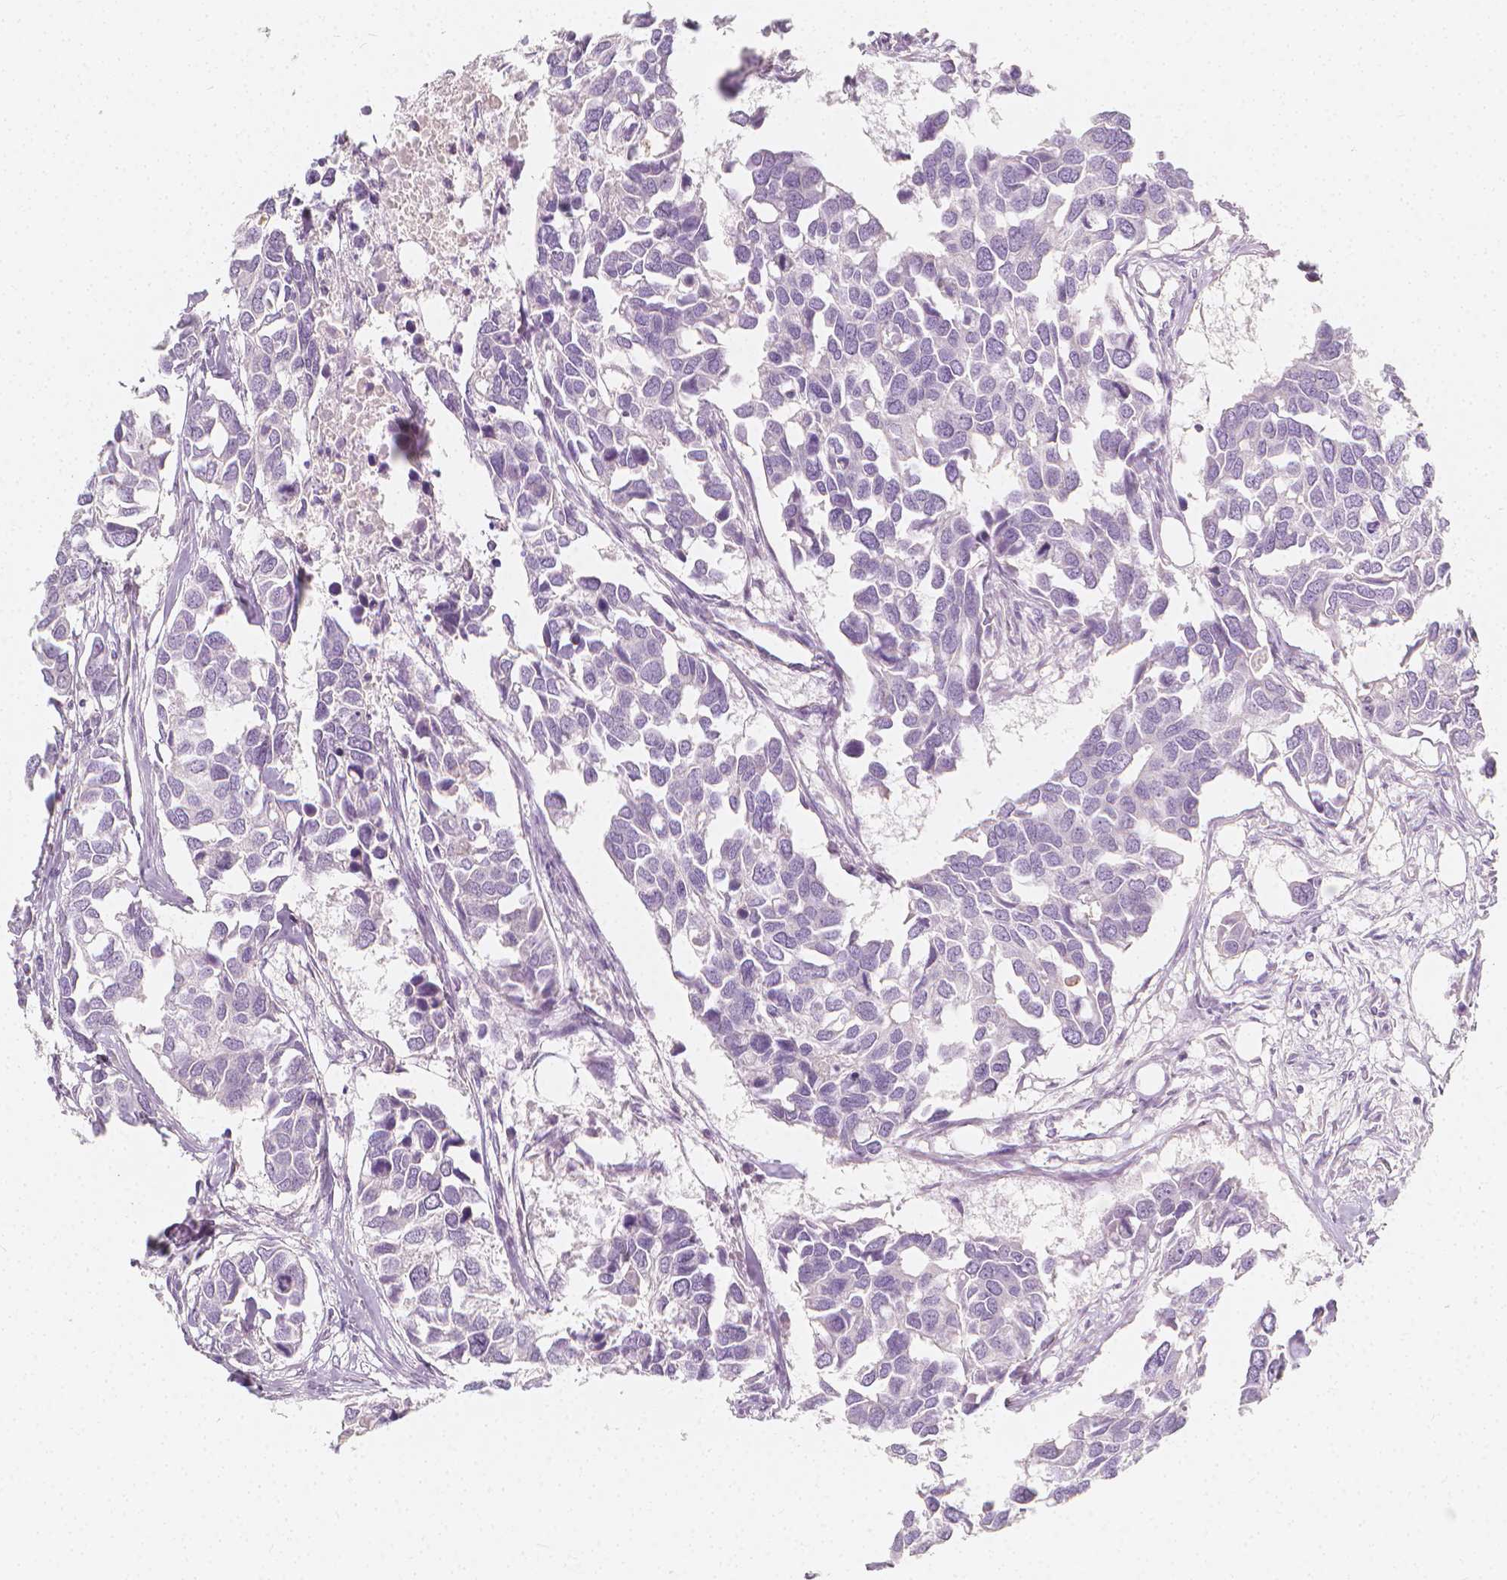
{"staining": {"intensity": "negative", "quantity": "none", "location": "none"}, "tissue": "breast cancer", "cell_type": "Tumor cells", "image_type": "cancer", "snomed": [{"axis": "morphology", "description": "Duct carcinoma"}, {"axis": "topography", "description": "Breast"}], "caption": "IHC histopathology image of breast cancer (invasive ductal carcinoma) stained for a protein (brown), which reveals no staining in tumor cells. Brightfield microscopy of immunohistochemistry (IHC) stained with DAB (3,3'-diaminobenzidine) (brown) and hematoxylin (blue), captured at high magnification.", "gene": "RBFOX1", "patient": {"sex": "female", "age": 83}}